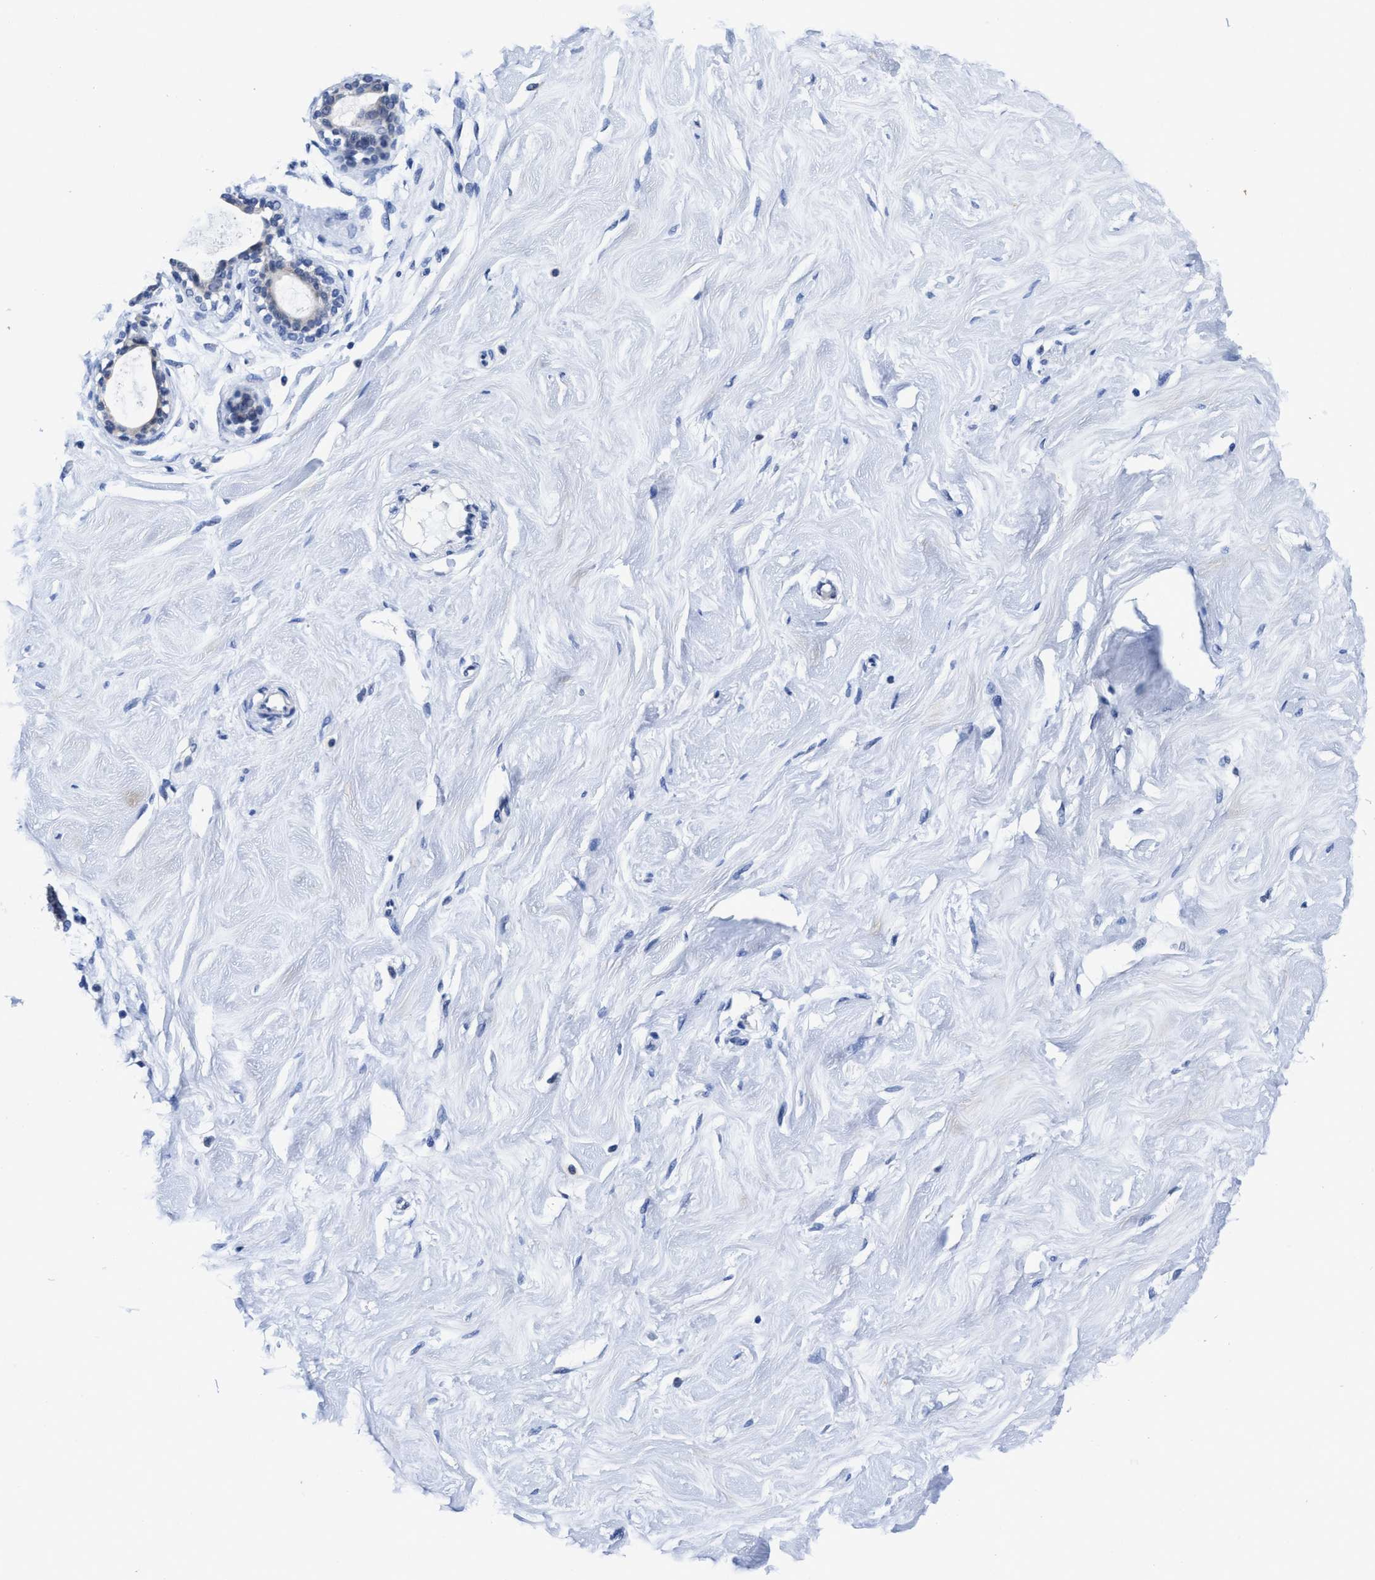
{"staining": {"intensity": "negative", "quantity": "none", "location": "none"}, "tissue": "breast", "cell_type": "Glandular cells", "image_type": "normal", "snomed": [{"axis": "morphology", "description": "Normal tissue, NOS"}, {"axis": "topography", "description": "Breast"}], "caption": "Immunohistochemistry (IHC) of normal human breast shows no positivity in glandular cells. Brightfield microscopy of immunohistochemistry stained with DAB (brown) and hematoxylin (blue), captured at high magnification.", "gene": "HOOK1", "patient": {"sex": "female", "age": 23}}